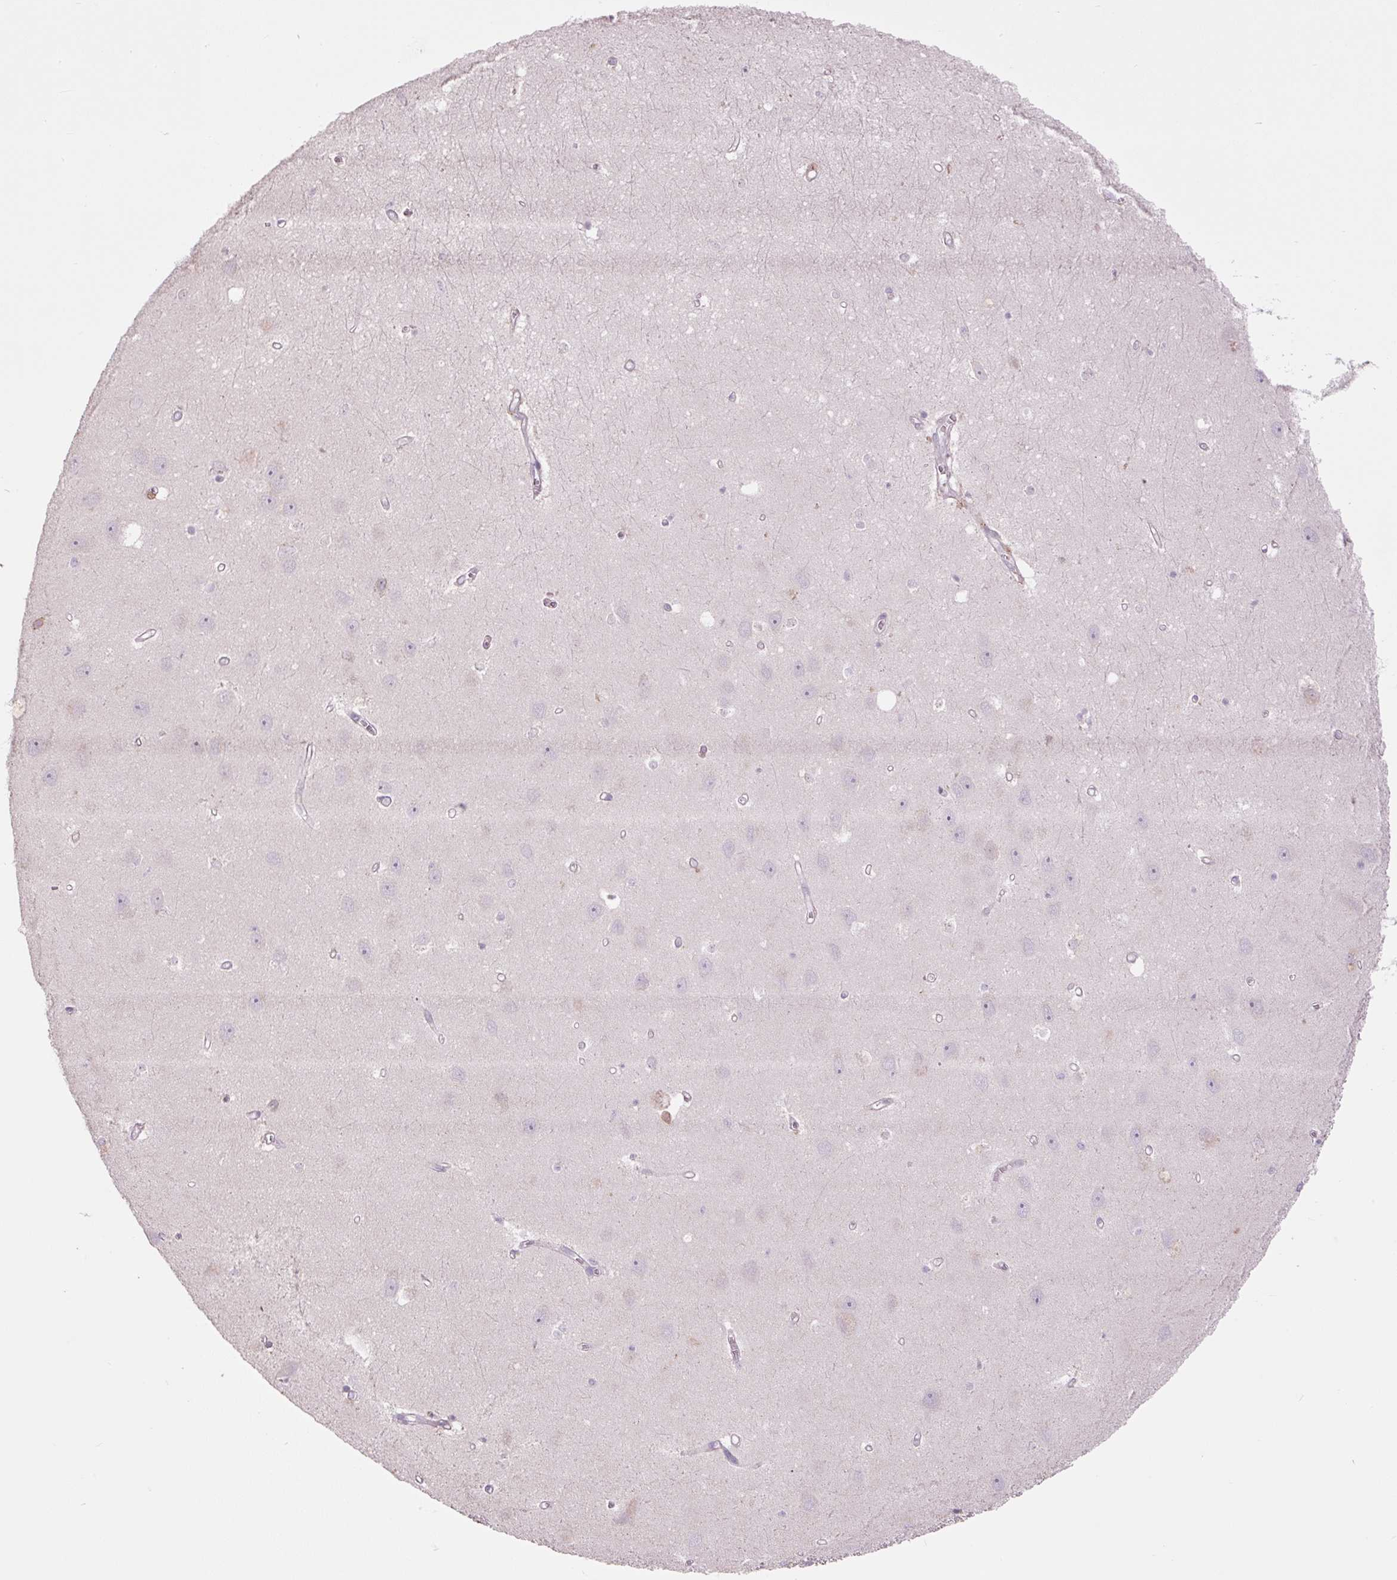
{"staining": {"intensity": "negative", "quantity": "none", "location": "none"}, "tissue": "hippocampus", "cell_type": "Glial cells", "image_type": "normal", "snomed": [{"axis": "morphology", "description": "Normal tissue, NOS"}, {"axis": "topography", "description": "Hippocampus"}], "caption": "High magnification brightfield microscopy of unremarkable hippocampus stained with DAB (brown) and counterstained with hematoxylin (blue): glial cells show no significant positivity.", "gene": "TMEM100", "patient": {"sex": "female", "age": 64}}